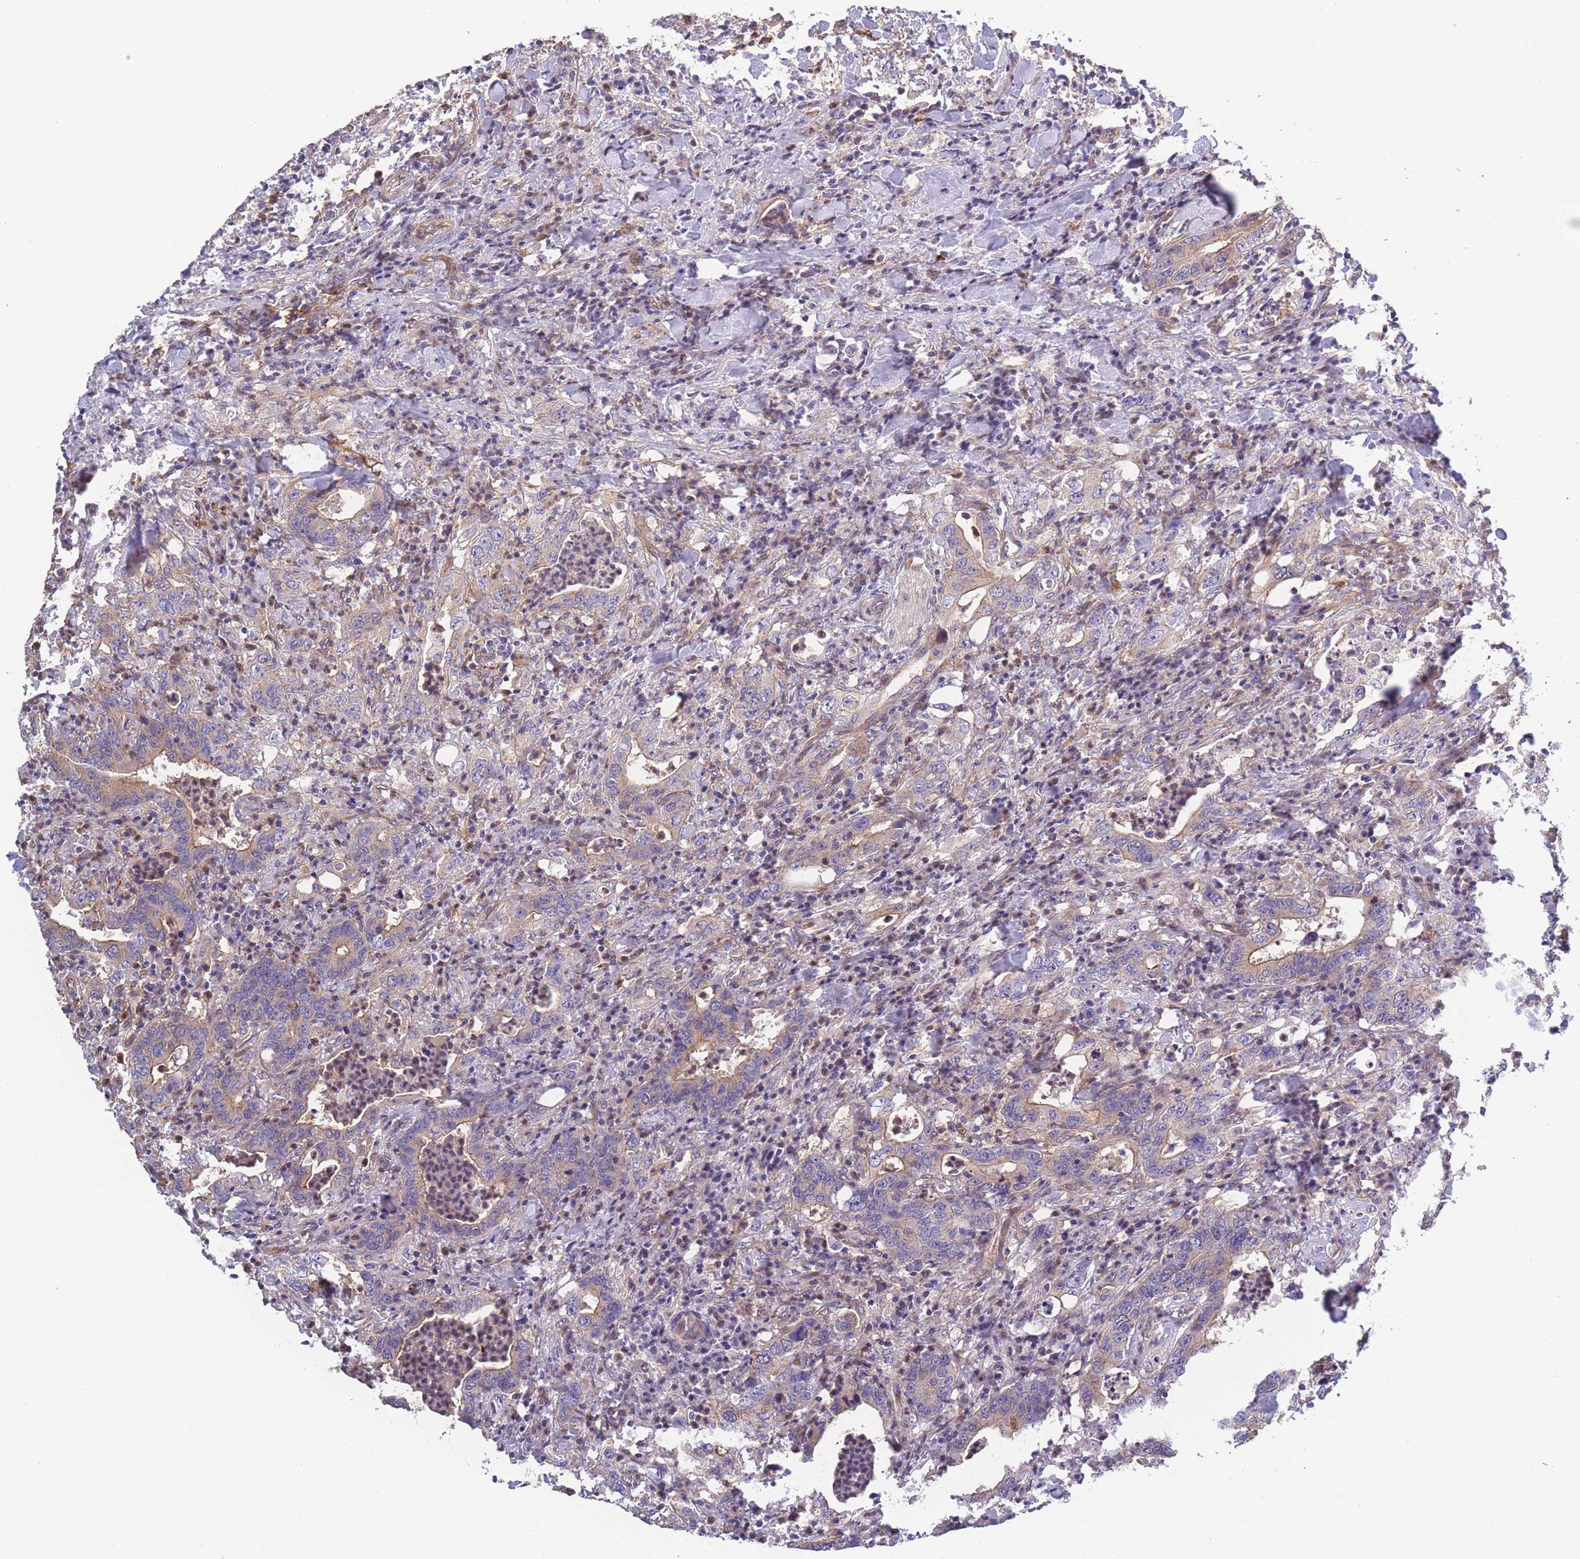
{"staining": {"intensity": "weak", "quantity": ">75%", "location": "cytoplasmic/membranous"}, "tissue": "colorectal cancer", "cell_type": "Tumor cells", "image_type": "cancer", "snomed": [{"axis": "morphology", "description": "Adenocarcinoma, NOS"}, {"axis": "topography", "description": "Colon"}], "caption": "Colorectal cancer (adenocarcinoma) tissue demonstrates weak cytoplasmic/membranous positivity in approximately >75% of tumor cells", "gene": "STEAP3", "patient": {"sex": "female", "age": 75}}